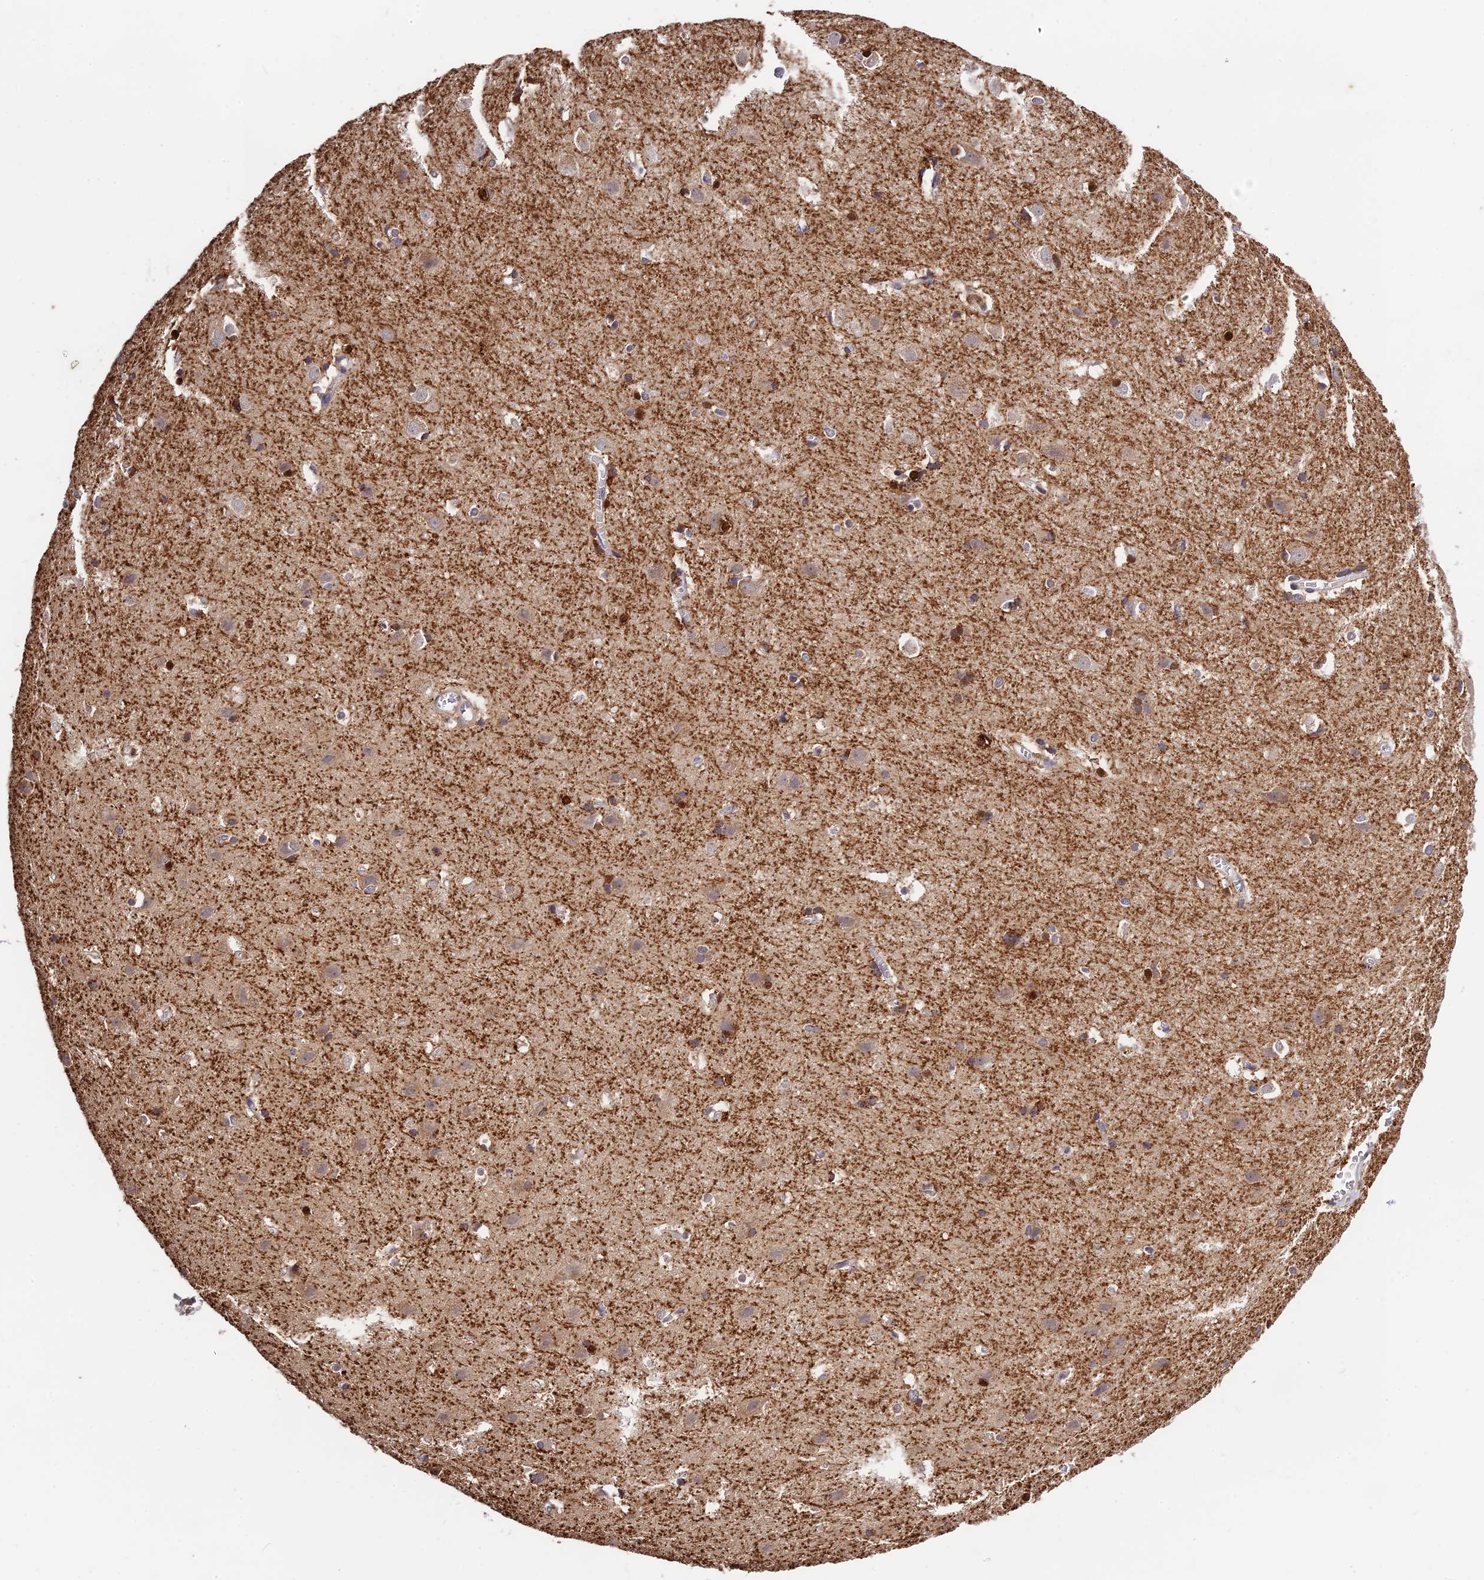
{"staining": {"intensity": "negative", "quantity": "none", "location": "none"}, "tissue": "cerebral cortex", "cell_type": "Endothelial cells", "image_type": "normal", "snomed": [{"axis": "morphology", "description": "Normal tissue, NOS"}, {"axis": "topography", "description": "Cerebral cortex"}], "caption": "The photomicrograph displays no staining of endothelial cells in unremarkable cerebral cortex.", "gene": "CWH43", "patient": {"sex": "male", "age": 54}}